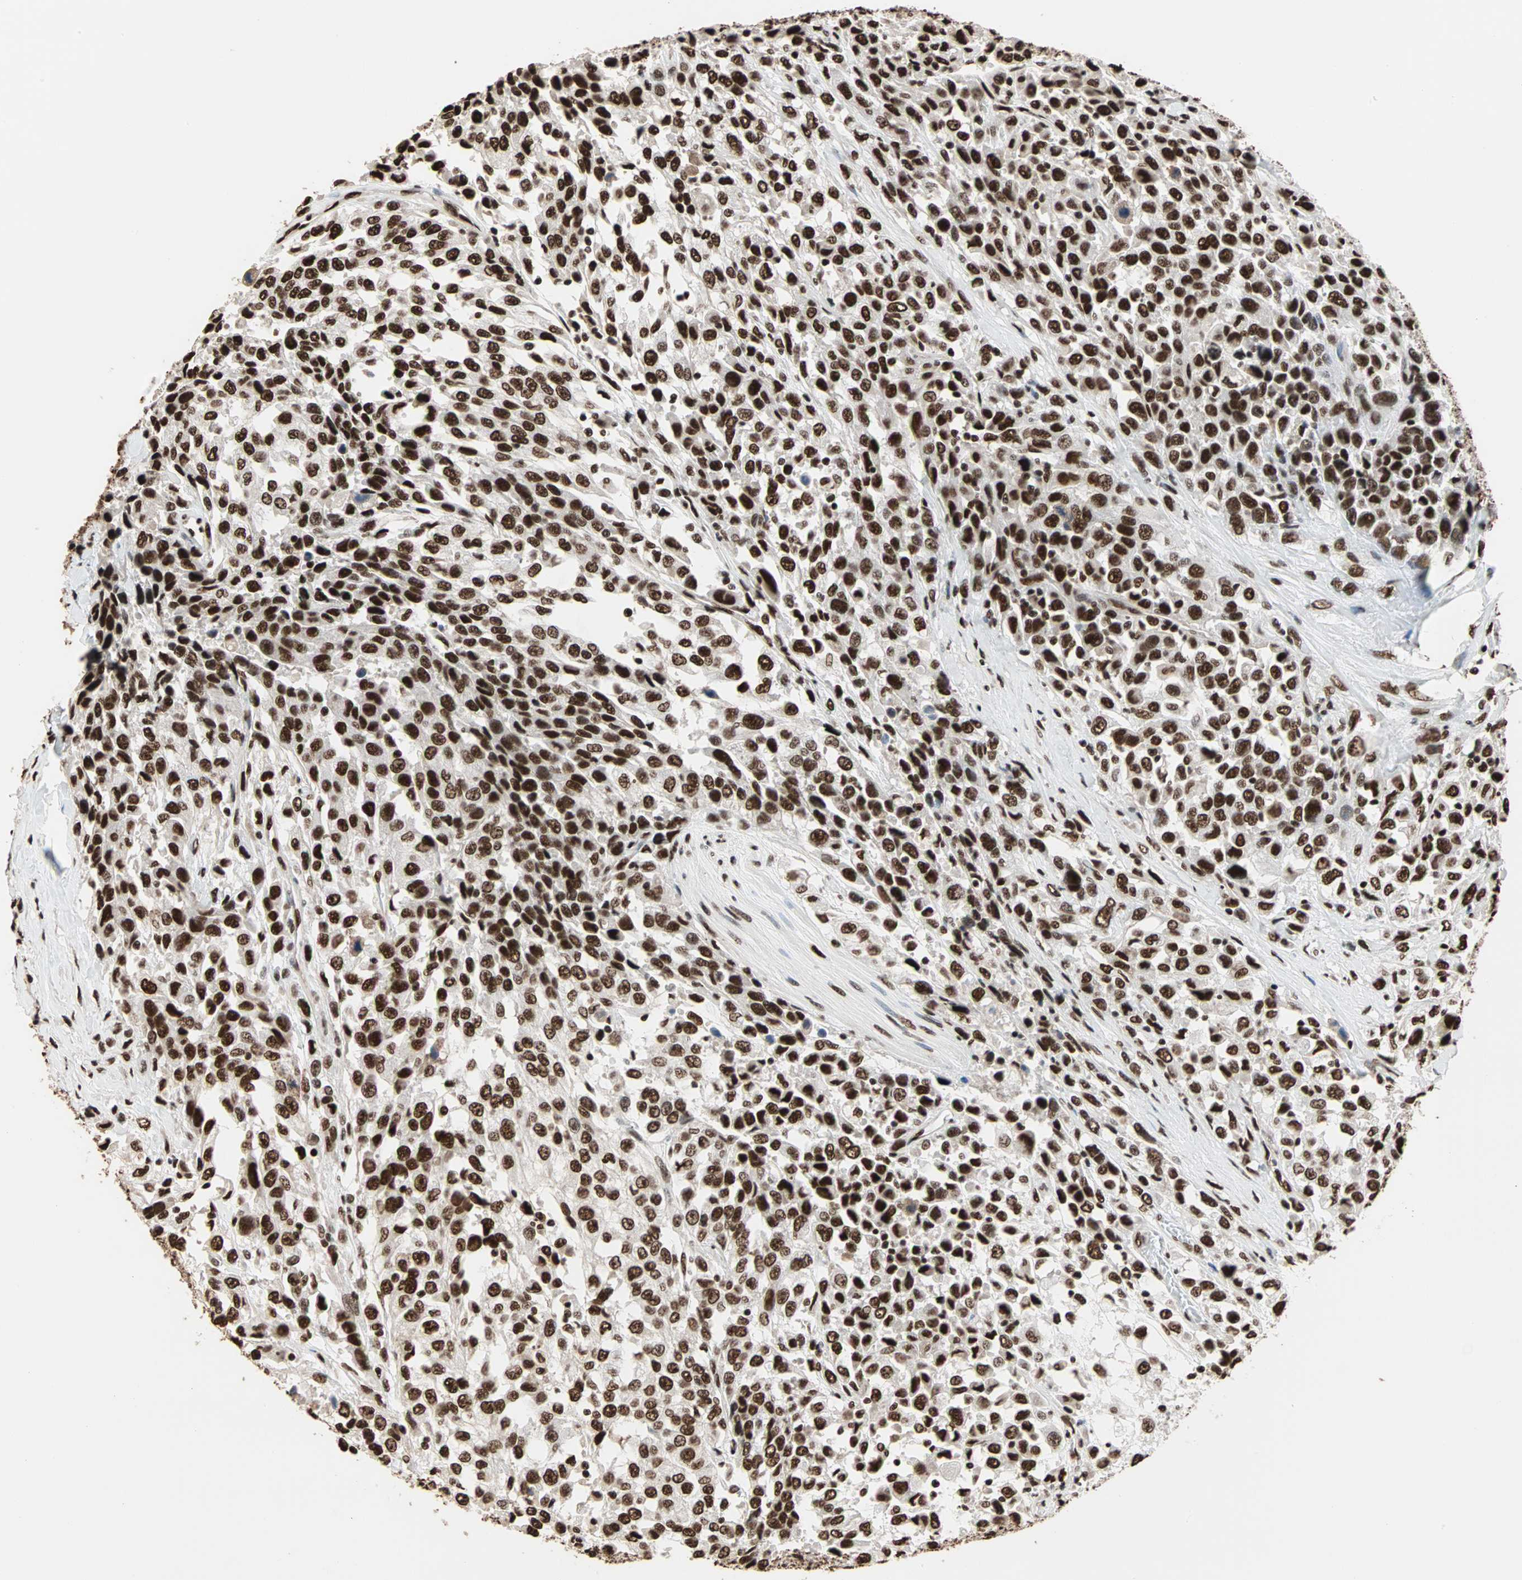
{"staining": {"intensity": "strong", "quantity": ">75%", "location": "nuclear"}, "tissue": "urothelial cancer", "cell_type": "Tumor cells", "image_type": "cancer", "snomed": [{"axis": "morphology", "description": "Urothelial carcinoma, High grade"}, {"axis": "topography", "description": "Urinary bladder"}], "caption": "Brown immunohistochemical staining in urothelial cancer displays strong nuclear staining in about >75% of tumor cells.", "gene": "ILF2", "patient": {"sex": "female", "age": 80}}